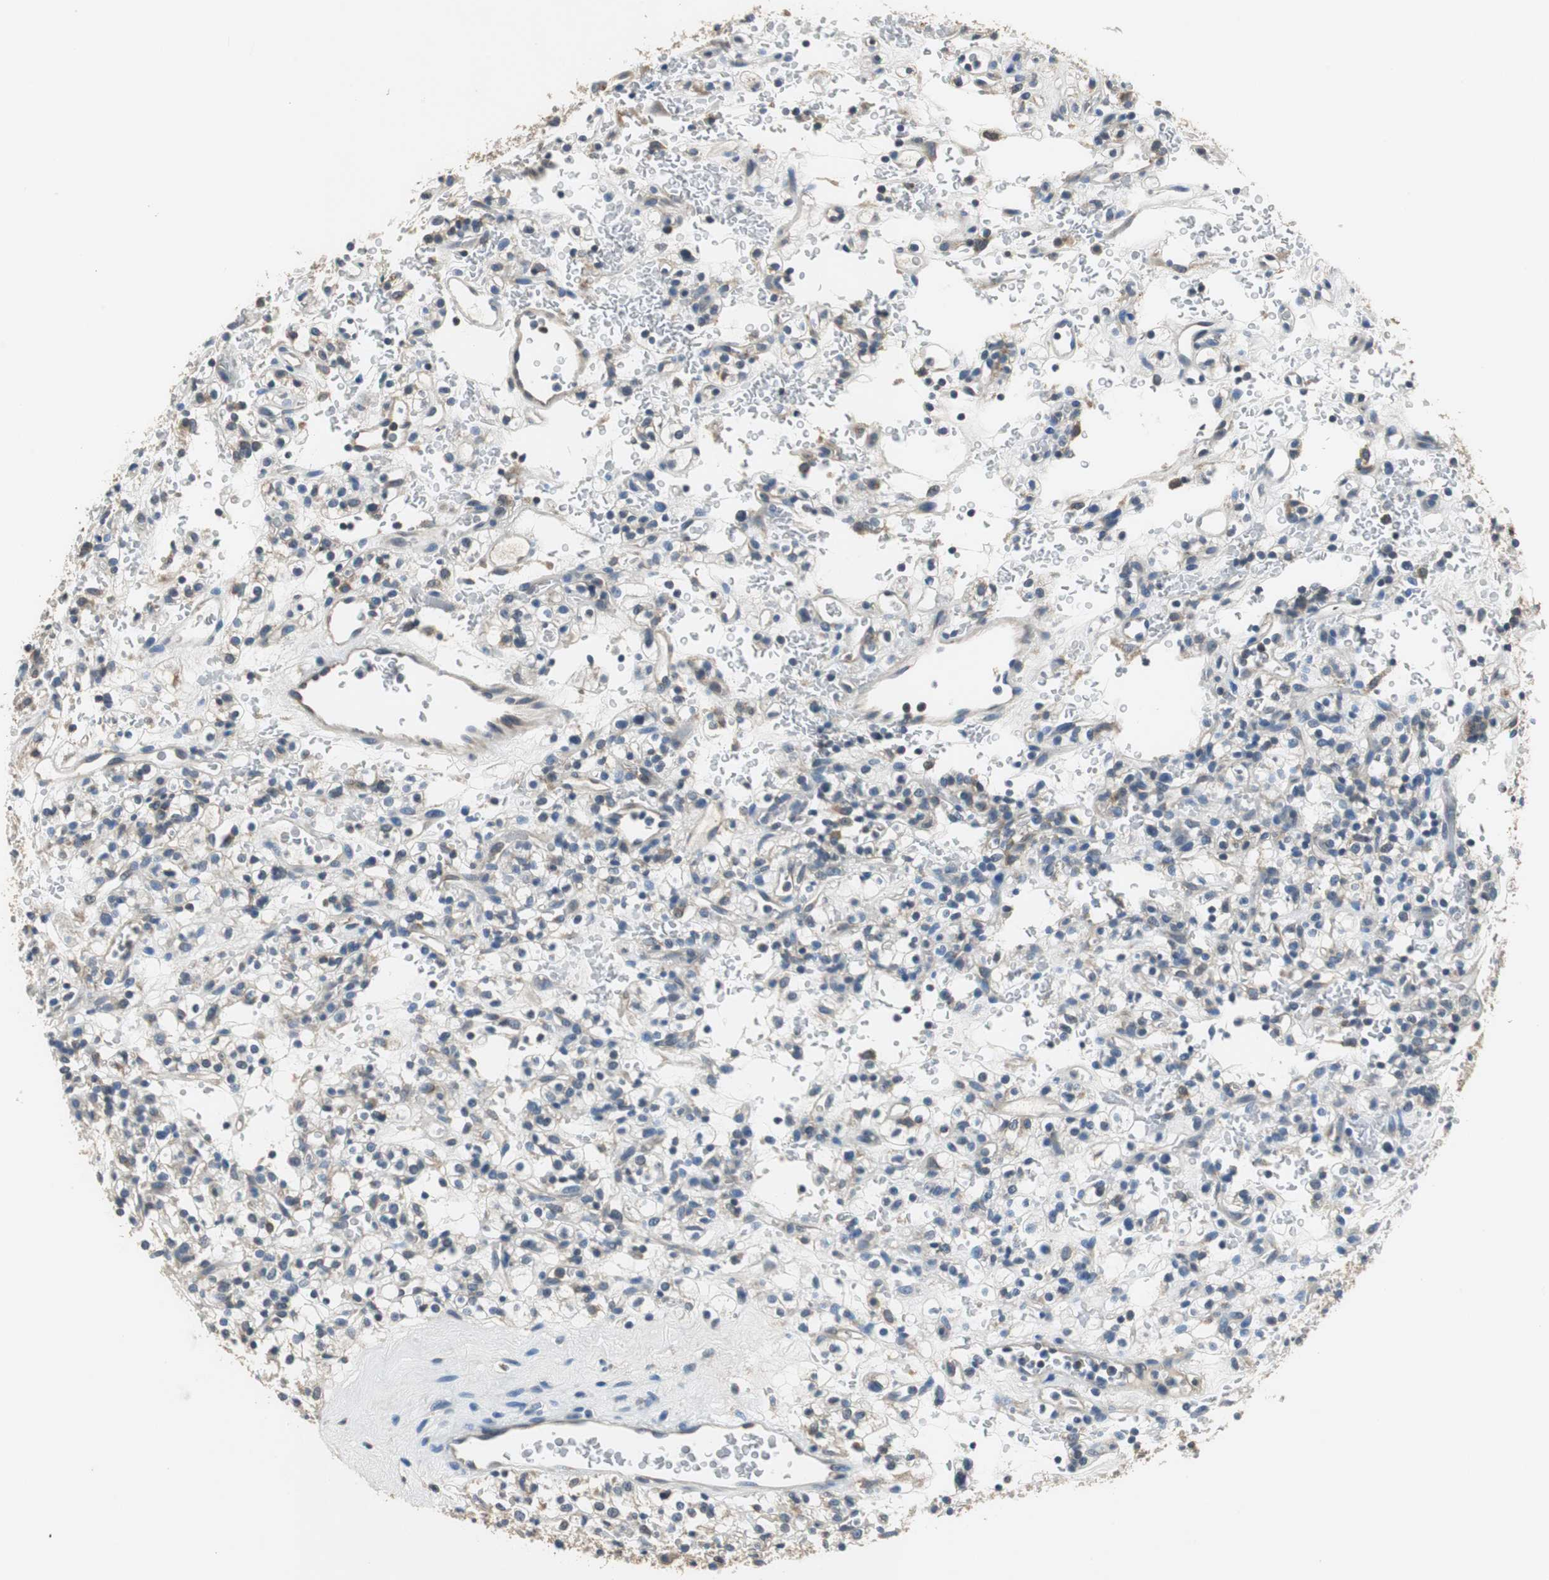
{"staining": {"intensity": "negative", "quantity": "none", "location": "none"}, "tissue": "renal cancer", "cell_type": "Tumor cells", "image_type": "cancer", "snomed": [{"axis": "morphology", "description": "Normal tissue, NOS"}, {"axis": "morphology", "description": "Adenocarcinoma, NOS"}, {"axis": "topography", "description": "Kidney"}], "caption": "IHC micrograph of human renal cancer stained for a protein (brown), which reveals no positivity in tumor cells.", "gene": "MTIF2", "patient": {"sex": "female", "age": 72}}